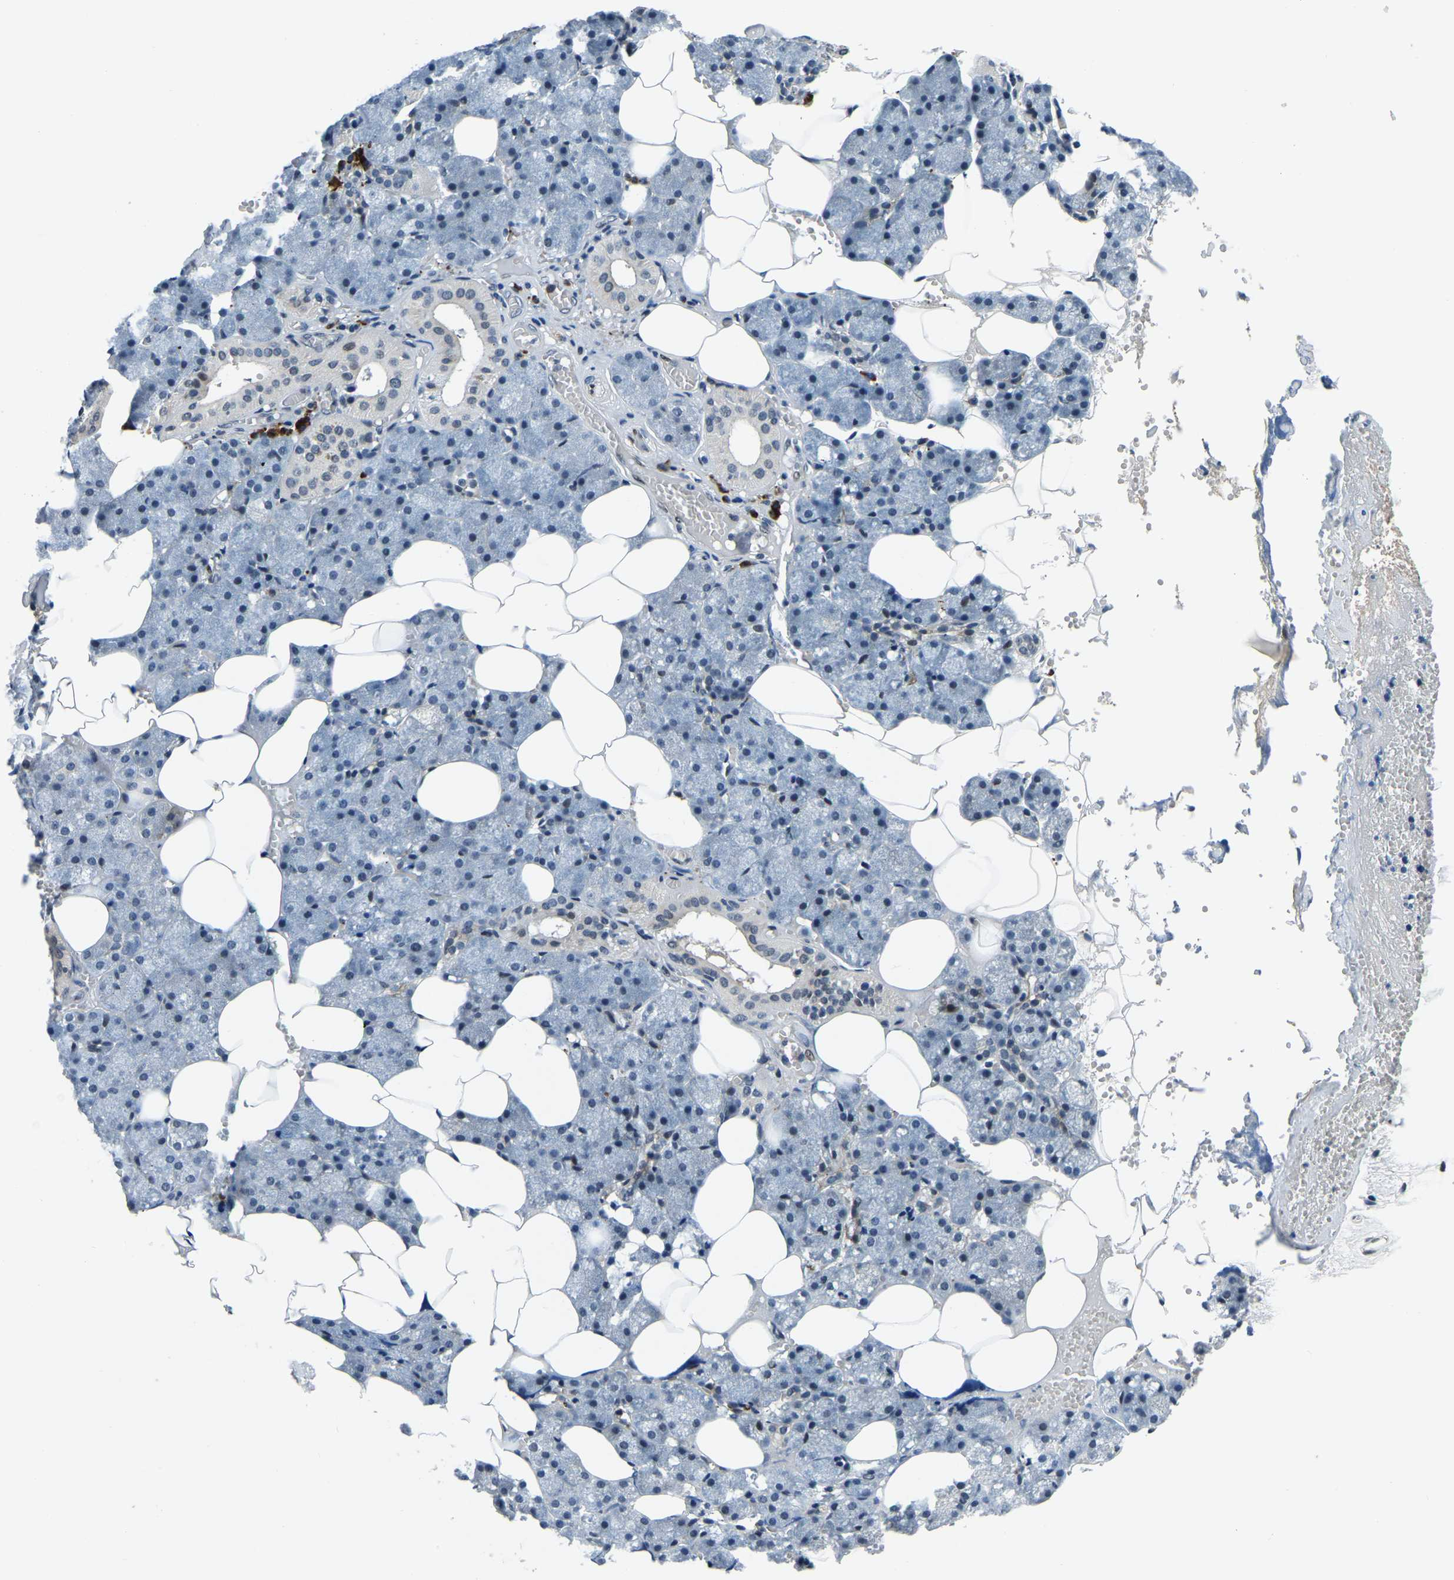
{"staining": {"intensity": "moderate", "quantity": "<25%", "location": "cytoplasmic/membranous,nuclear"}, "tissue": "salivary gland", "cell_type": "Glandular cells", "image_type": "normal", "snomed": [{"axis": "morphology", "description": "Normal tissue, NOS"}, {"axis": "topography", "description": "Salivary gland"}], "caption": "An image of salivary gland stained for a protein exhibits moderate cytoplasmic/membranous,nuclear brown staining in glandular cells. (DAB (3,3'-diaminobenzidine) IHC with brightfield microscopy, high magnification).", "gene": "ING2", "patient": {"sex": "male", "age": 62}}